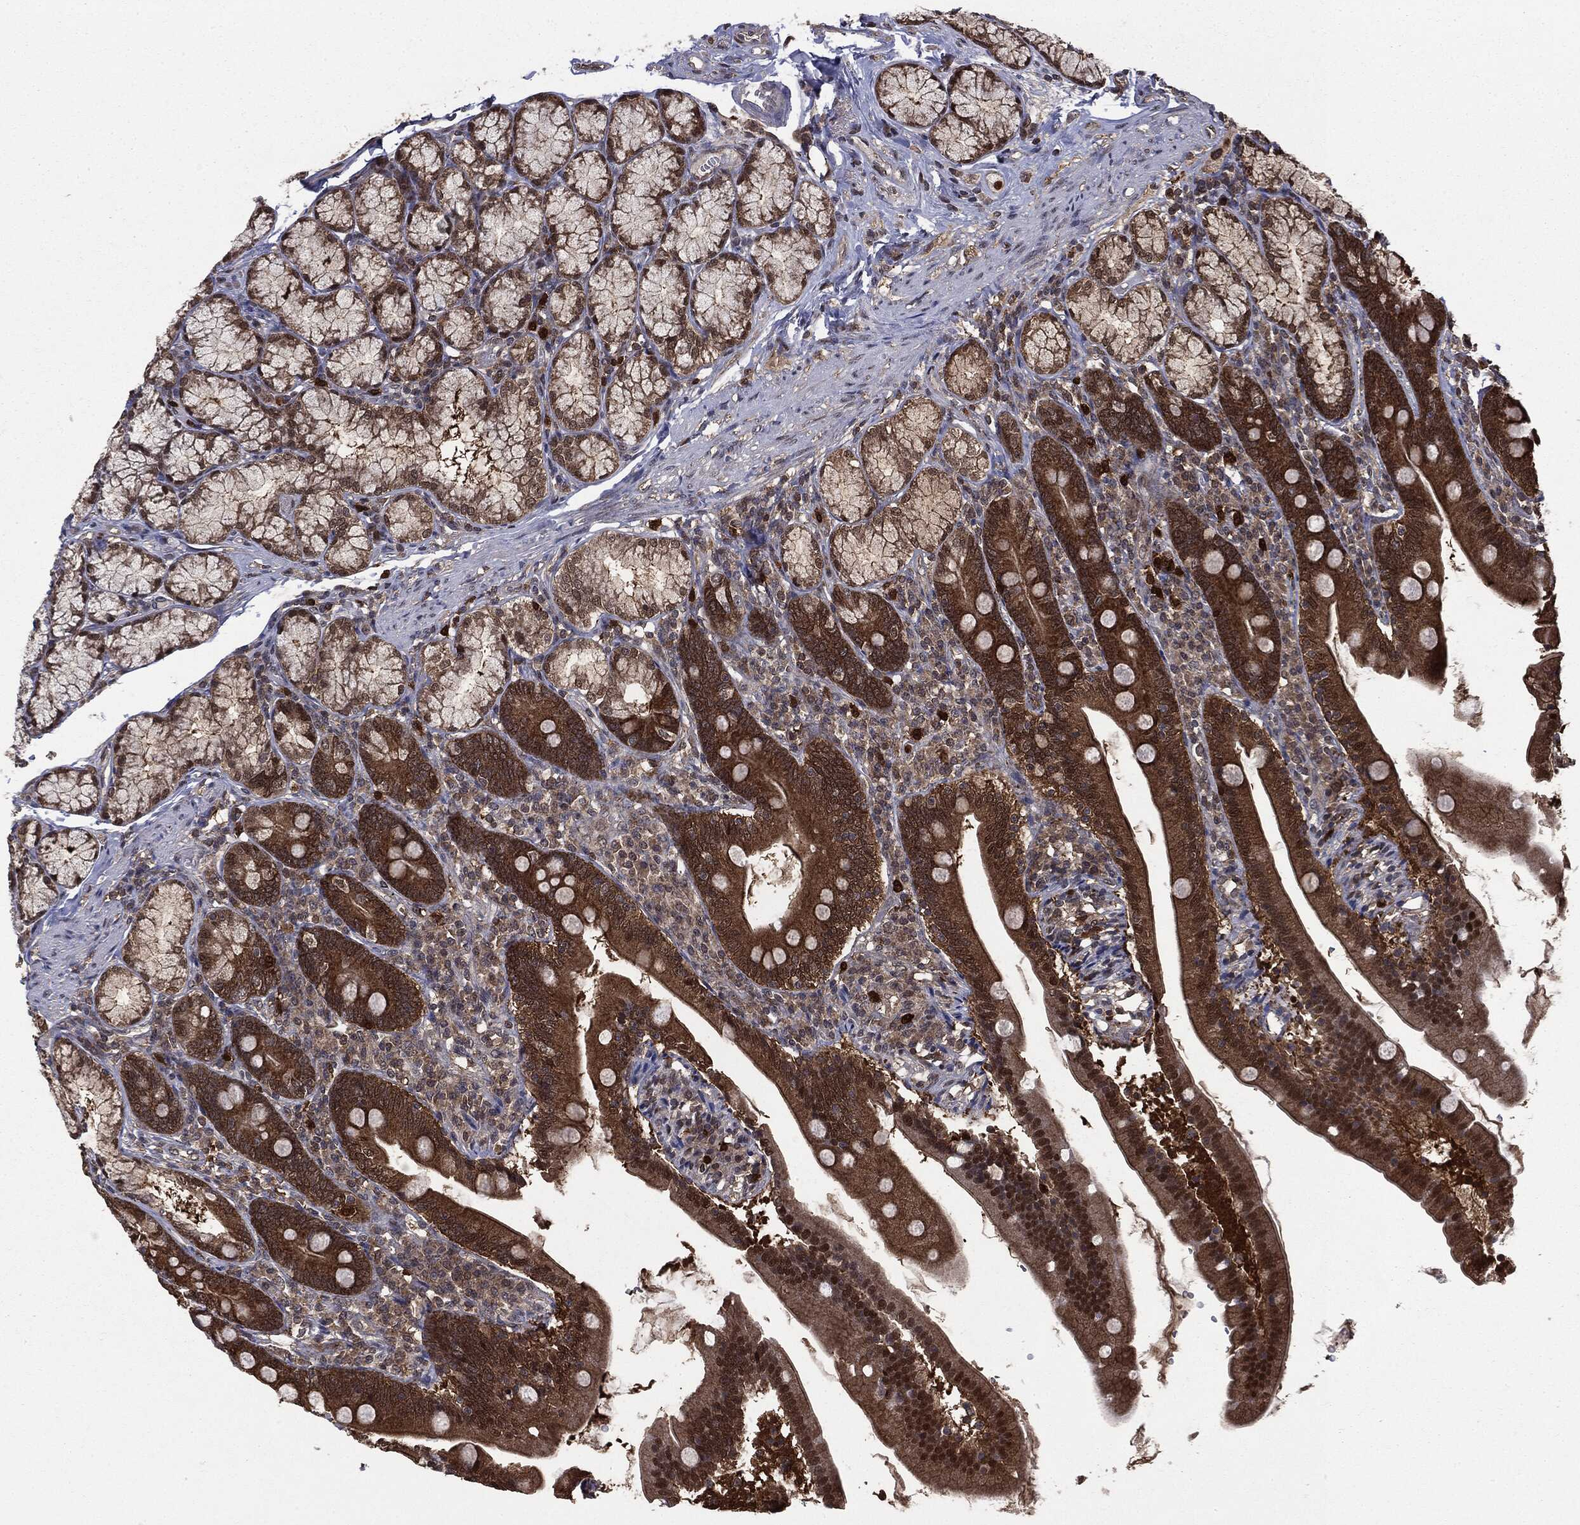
{"staining": {"intensity": "strong", "quantity": ">75%", "location": "cytoplasmic/membranous,nuclear"}, "tissue": "duodenum", "cell_type": "Glandular cells", "image_type": "normal", "snomed": [{"axis": "morphology", "description": "Normal tissue, NOS"}, {"axis": "topography", "description": "Duodenum"}], "caption": "The photomicrograph demonstrates staining of normal duodenum, revealing strong cytoplasmic/membranous,nuclear protein positivity (brown color) within glandular cells. The protein of interest is shown in brown color, while the nuclei are stained blue.", "gene": "GPI", "patient": {"sex": "female", "age": 67}}